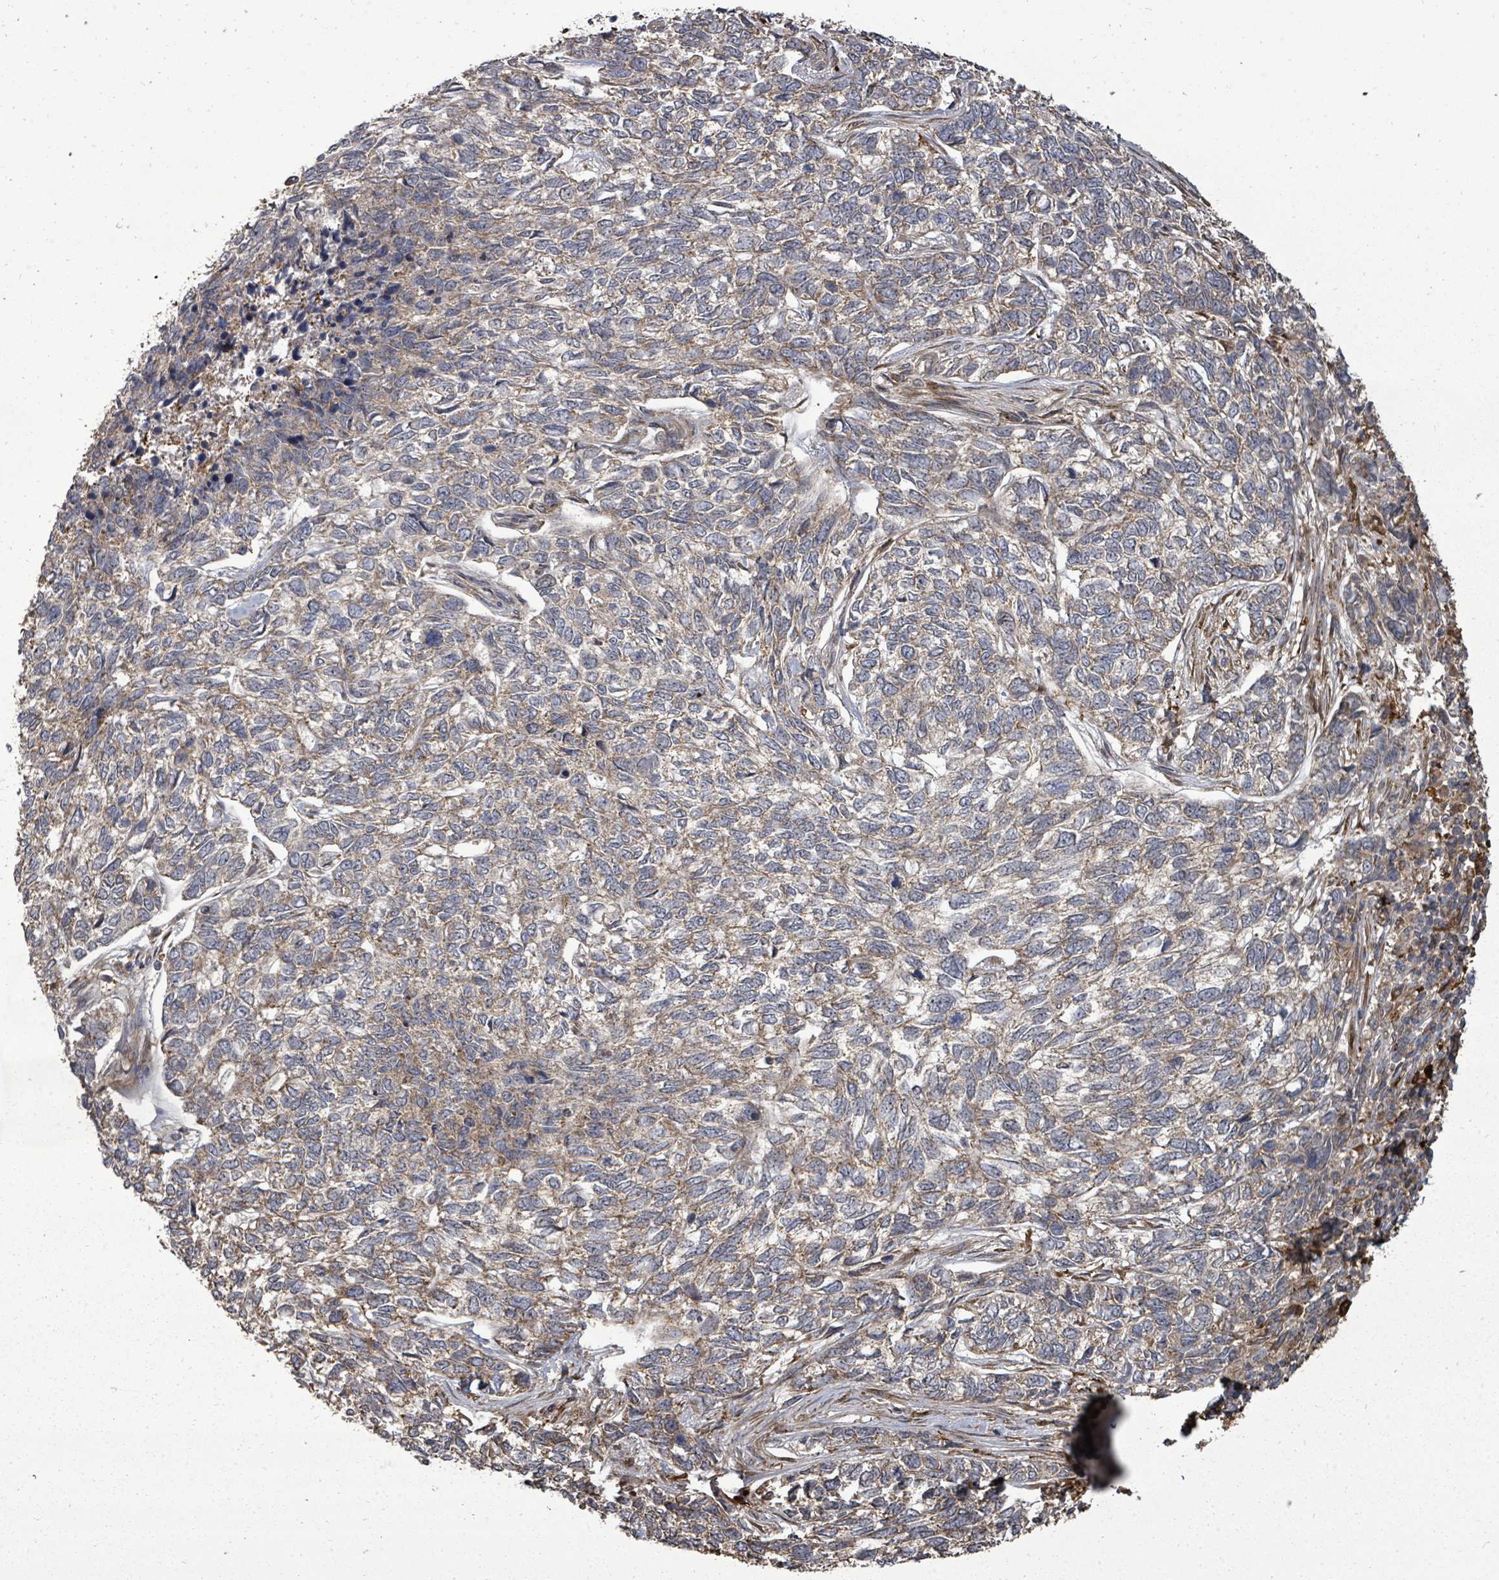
{"staining": {"intensity": "weak", "quantity": ">75%", "location": "cytoplasmic/membranous"}, "tissue": "skin cancer", "cell_type": "Tumor cells", "image_type": "cancer", "snomed": [{"axis": "morphology", "description": "Basal cell carcinoma"}, {"axis": "topography", "description": "Skin"}], "caption": "Skin cancer (basal cell carcinoma) stained for a protein displays weak cytoplasmic/membranous positivity in tumor cells.", "gene": "EIF3C", "patient": {"sex": "female", "age": 65}}